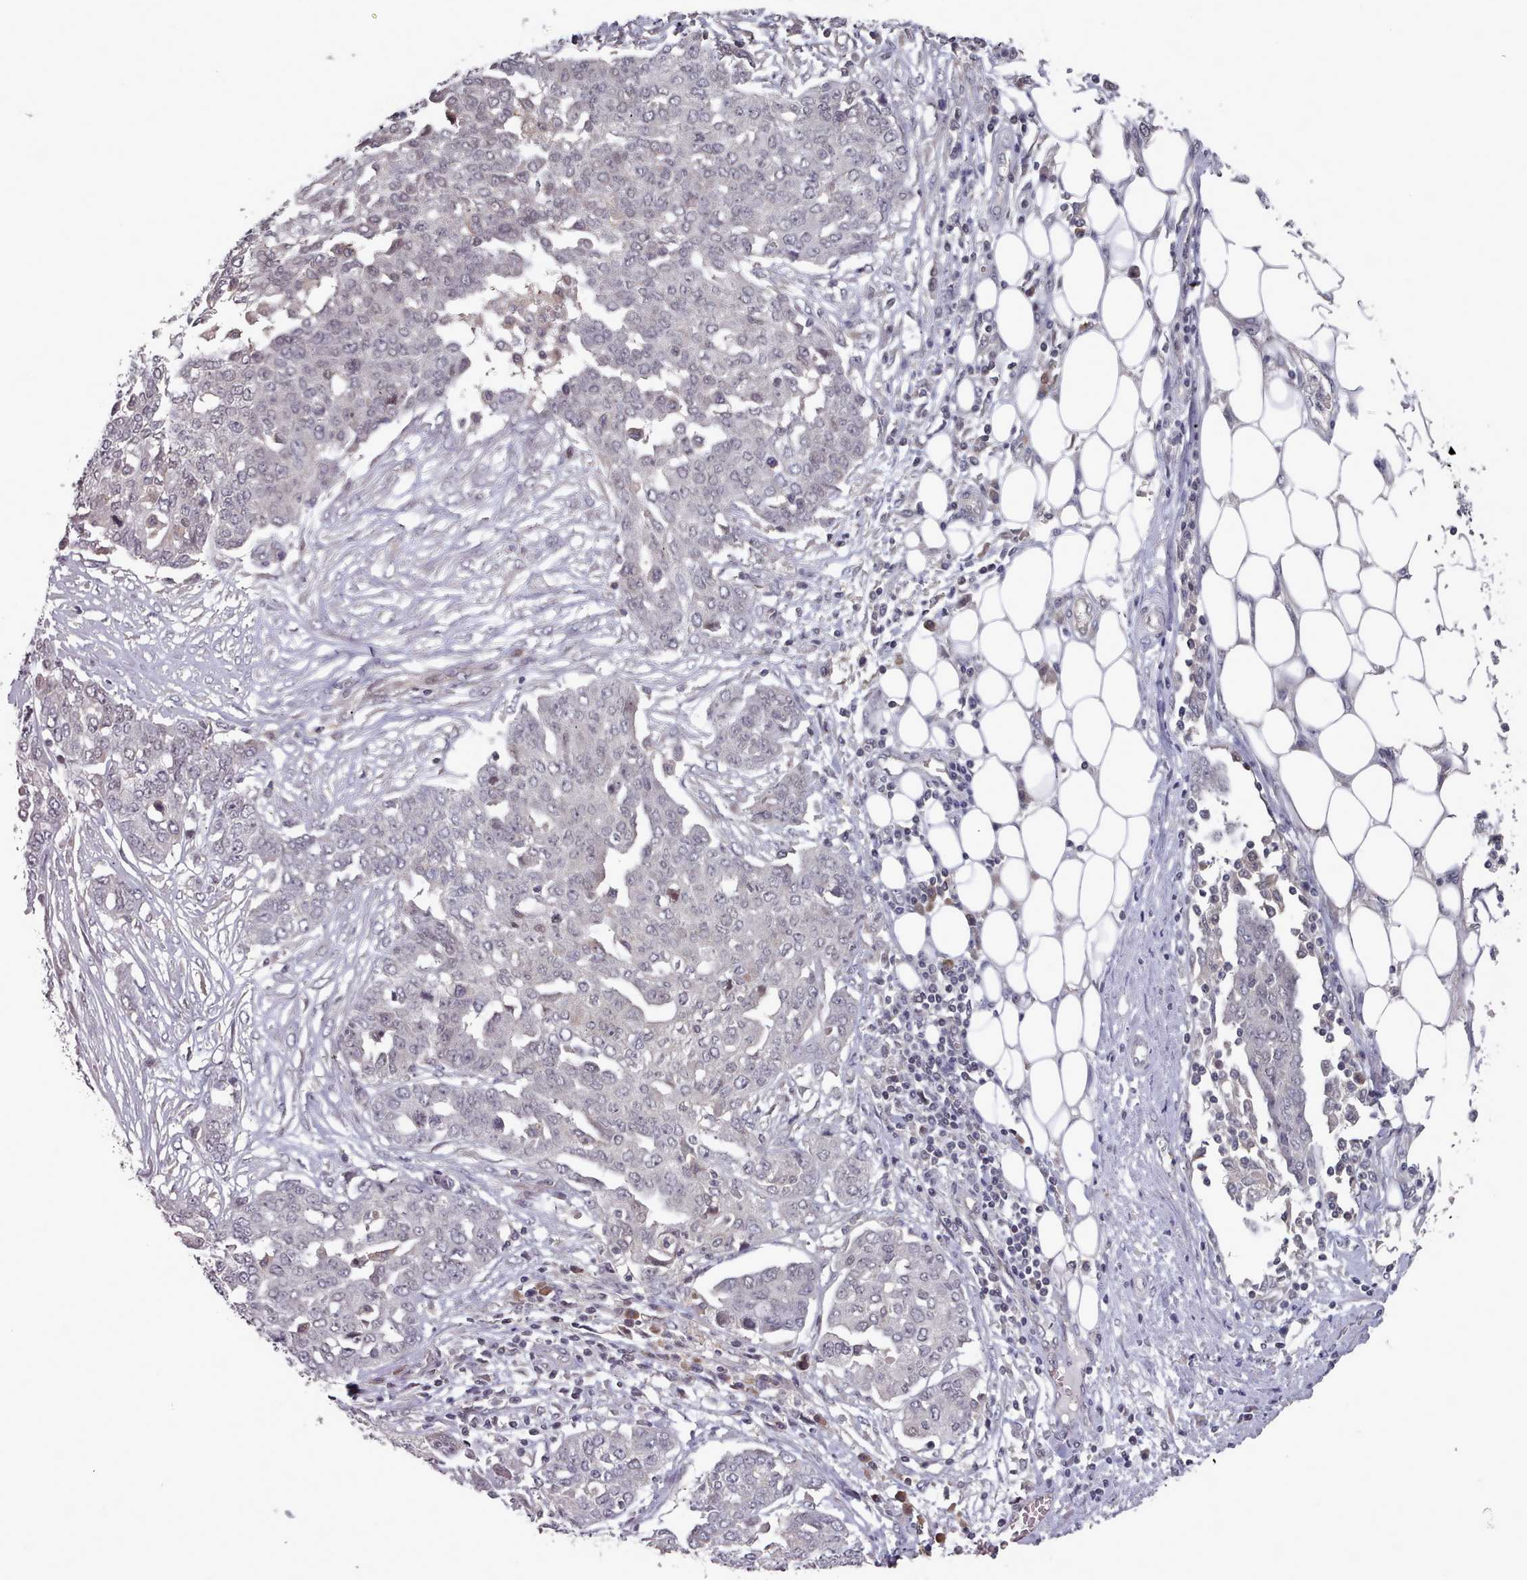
{"staining": {"intensity": "negative", "quantity": "none", "location": "none"}, "tissue": "ovarian cancer", "cell_type": "Tumor cells", "image_type": "cancer", "snomed": [{"axis": "morphology", "description": "Cystadenocarcinoma, serous, NOS"}, {"axis": "topography", "description": "Soft tissue"}, {"axis": "topography", "description": "Ovary"}], "caption": "Ovarian cancer was stained to show a protein in brown. There is no significant positivity in tumor cells.", "gene": "HYAL3", "patient": {"sex": "female", "age": 57}}